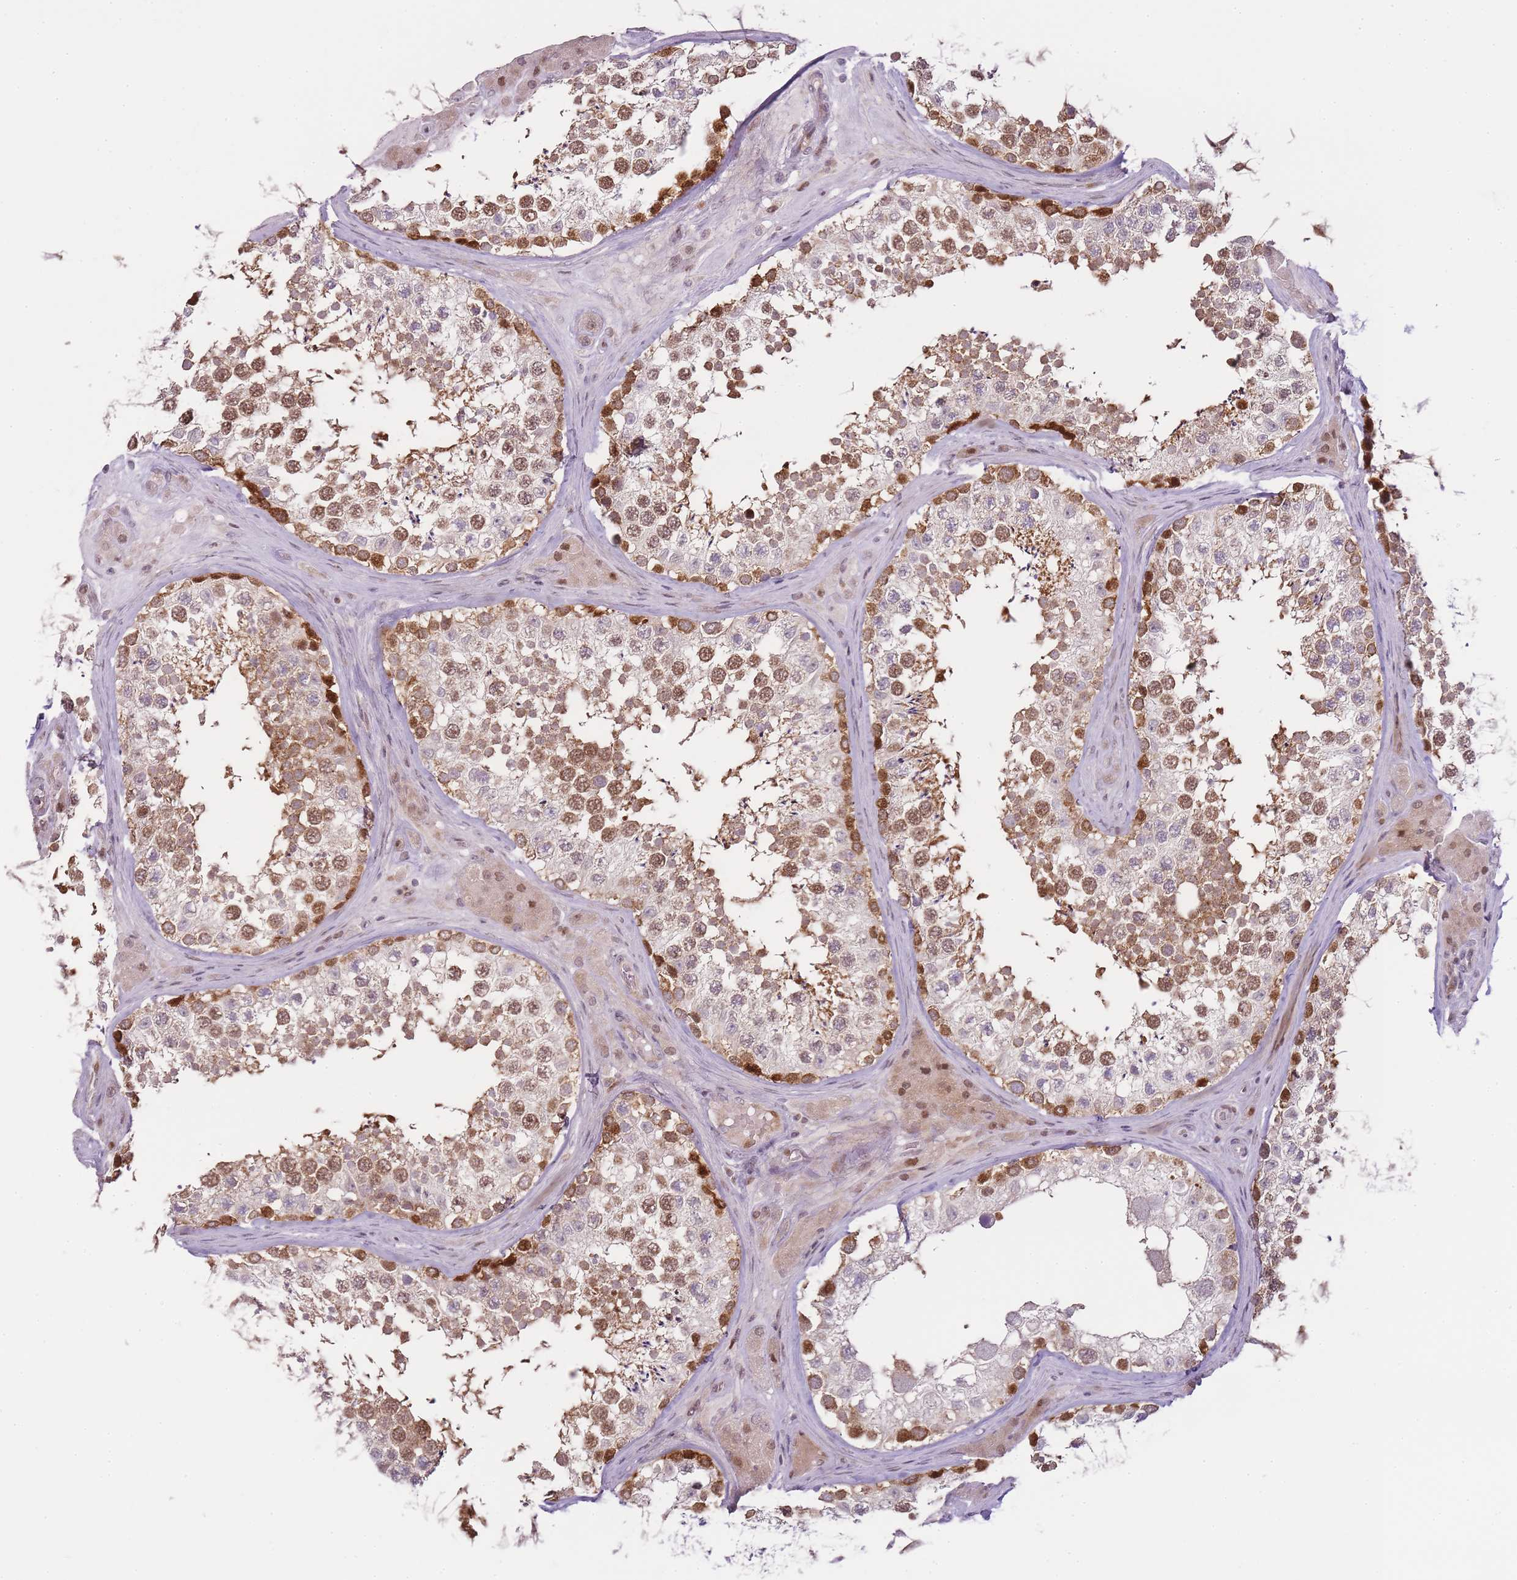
{"staining": {"intensity": "strong", "quantity": "25%-75%", "location": "cytoplasmic/membranous,nuclear"}, "tissue": "testis", "cell_type": "Cells in seminiferous ducts", "image_type": "normal", "snomed": [{"axis": "morphology", "description": "Normal tissue, NOS"}, {"axis": "topography", "description": "Testis"}], "caption": "Testis was stained to show a protein in brown. There is high levels of strong cytoplasmic/membranous,nuclear expression in about 25%-75% of cells in seminiferous ducts. (IHC, brightfield microscopy, high magnification).", "gene": "OGG1", "patient": {"sex": "male", "age": 46}}